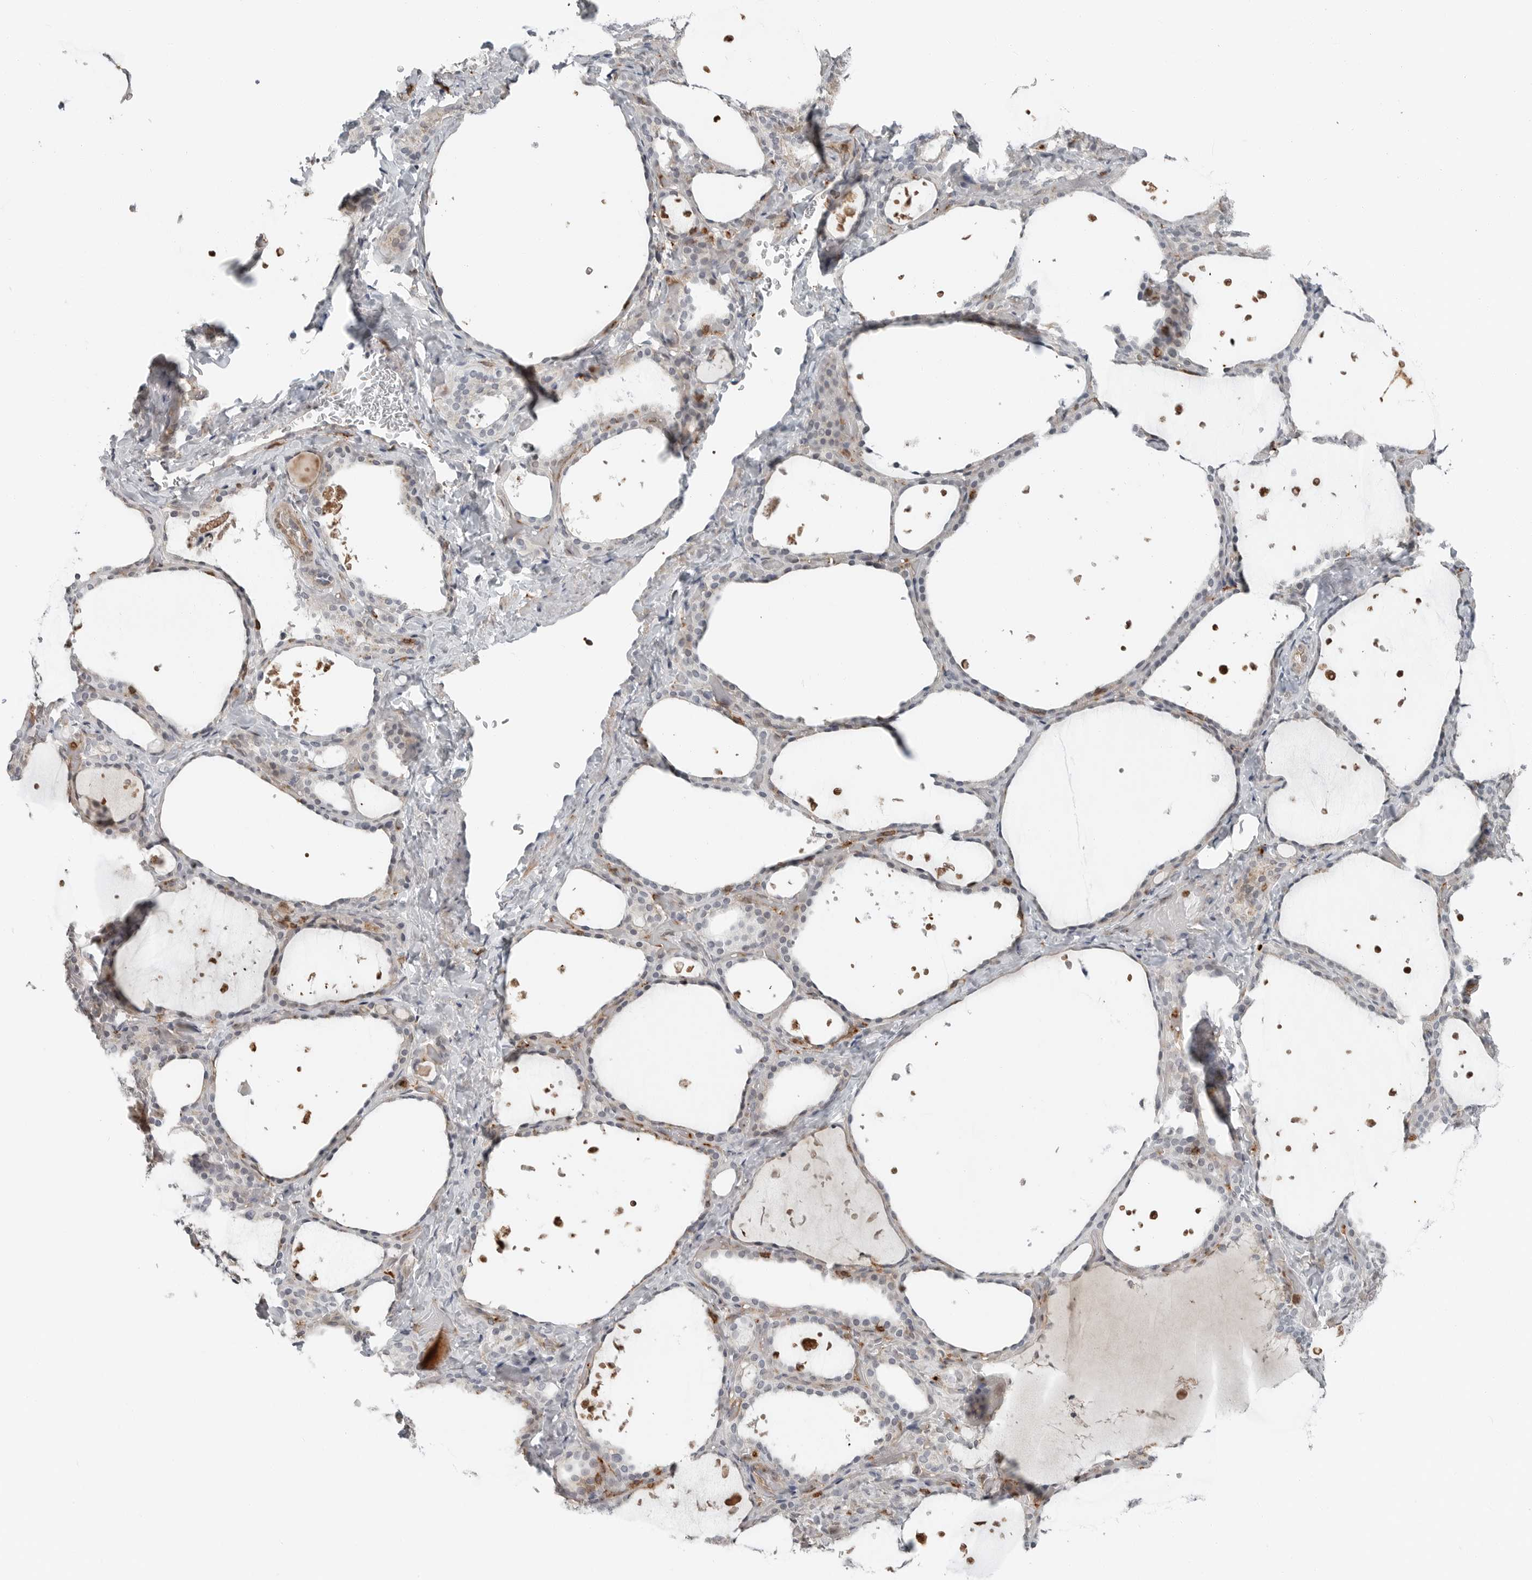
{"staining": {"intensity": "weak", "quantity": "25%-75%", "location": "cytoplasmic/membranous"}, "tissue": "thyroid gland", "cell_type": "Glandular cells", "image_type": "normal", "snomed": [{"axis": "morphology", "description": "Normal tissue, NOS"}, {"axis": "topography", "description": "Thyroid gland"}], "caption": "A brown stain shows weak cytoplasmic/membranous positivity of a protein in glandular cells of unremarkable thyroid gland. Using DAB (brown) and hematoxylin (blue) stains, captured at high magnification using brightfield microscopy.", "gene": "LEFTY2", "patient": {"sex": "female", "age": 44}}